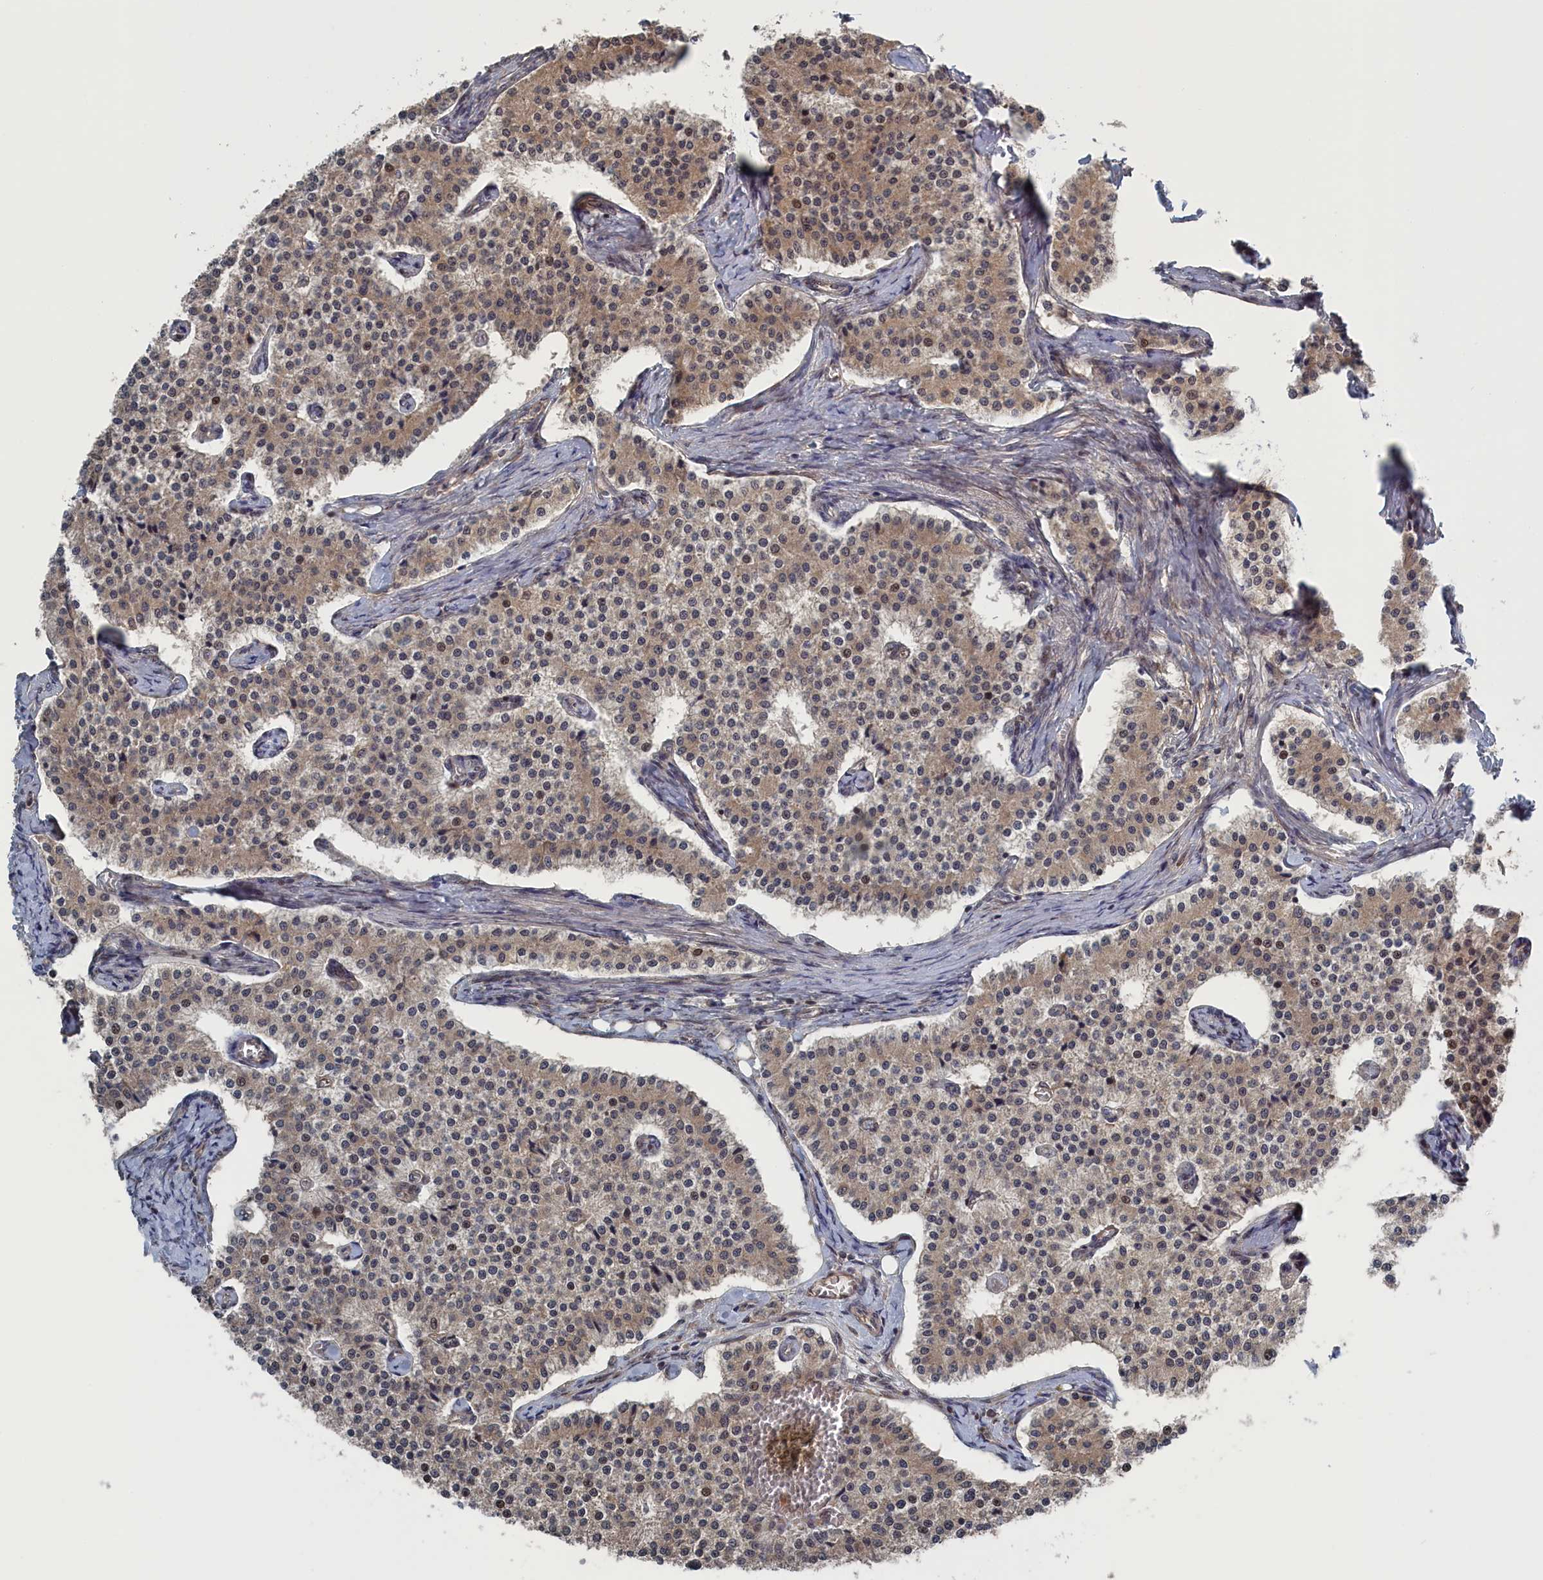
{"staining": {"intensity": "weak", "quantity": ">75%", "location": "cytoplasmic/membranous"}, "tissue": "carcinoid", "cell_type": "Tumor cells", "image_type": "cancer", "snomed": [{"axis": "morphology", "description": "Carcinoid, malignant, NOS"}, {"axis": "topography", "description": "Colon"}], "caption": "Human carcinoid stained with a brown dye reveals weak cytoplasmic/membranous positive staining in about >75% of tumor cells.", "gene": "ELOVL6", "patient": {"sex": "female", "age": 52}}